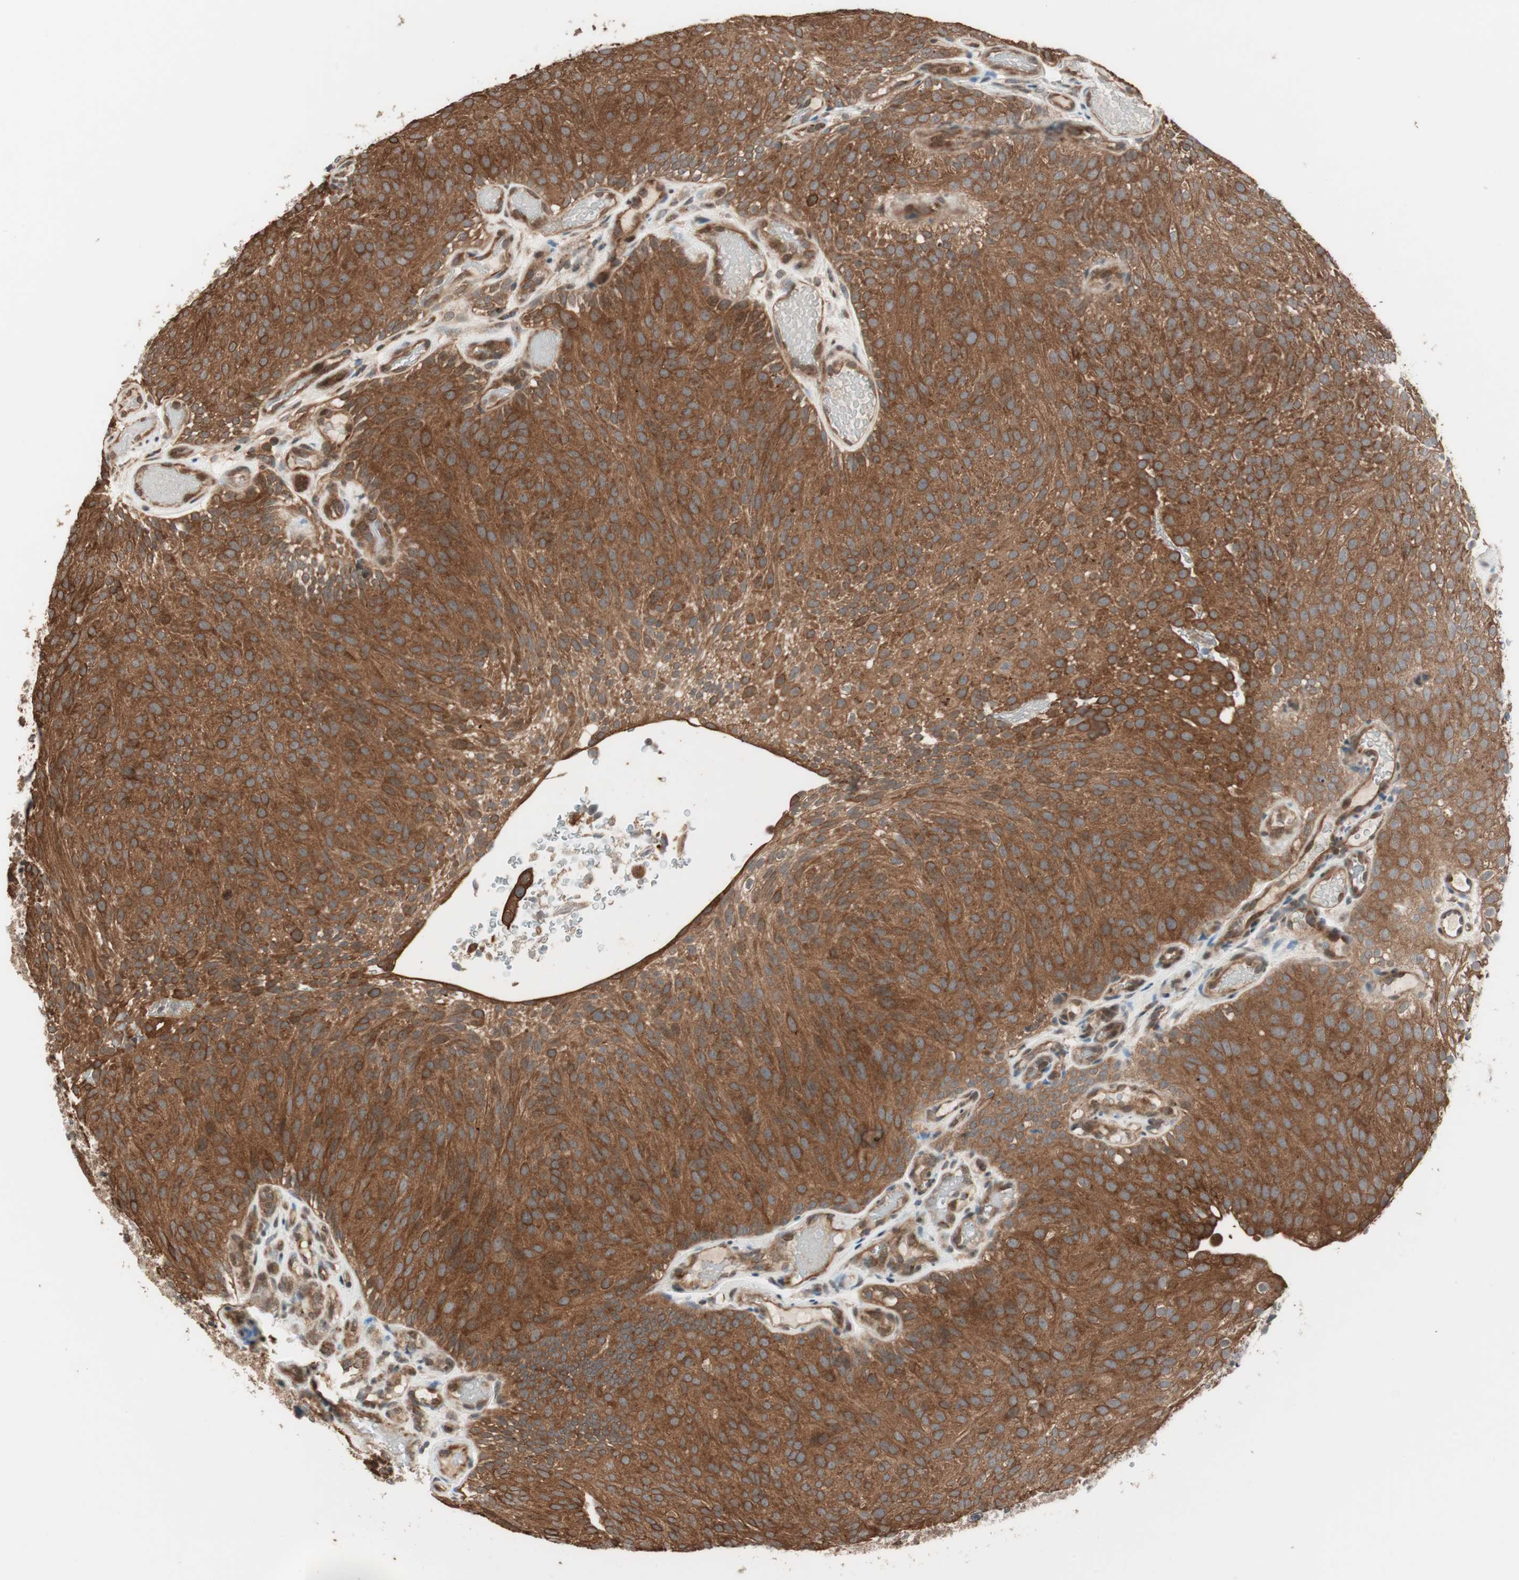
{"staining": {"intensity": "strong", "quantity": ">75%", "location": "cytoplasmic/membranous"}, "tissue": "urothelial cancer", "cell_type": "Tumor cells", "image_type": "cancer", "snomed": [{"axis": "morphology", "description": "Urothelial carcinoma, Low grade"}, {"axis": "topography", "description": "Urinary bladder"}], "caption": "Human urothelial carcinoma (low-grade) stained with a brown dye displays strong cytoplasmic/membranous positive expression in approximately >75% of tumor cells.", "gene": "FBXO5", "patient": {"sex": "male", "age": 78}}